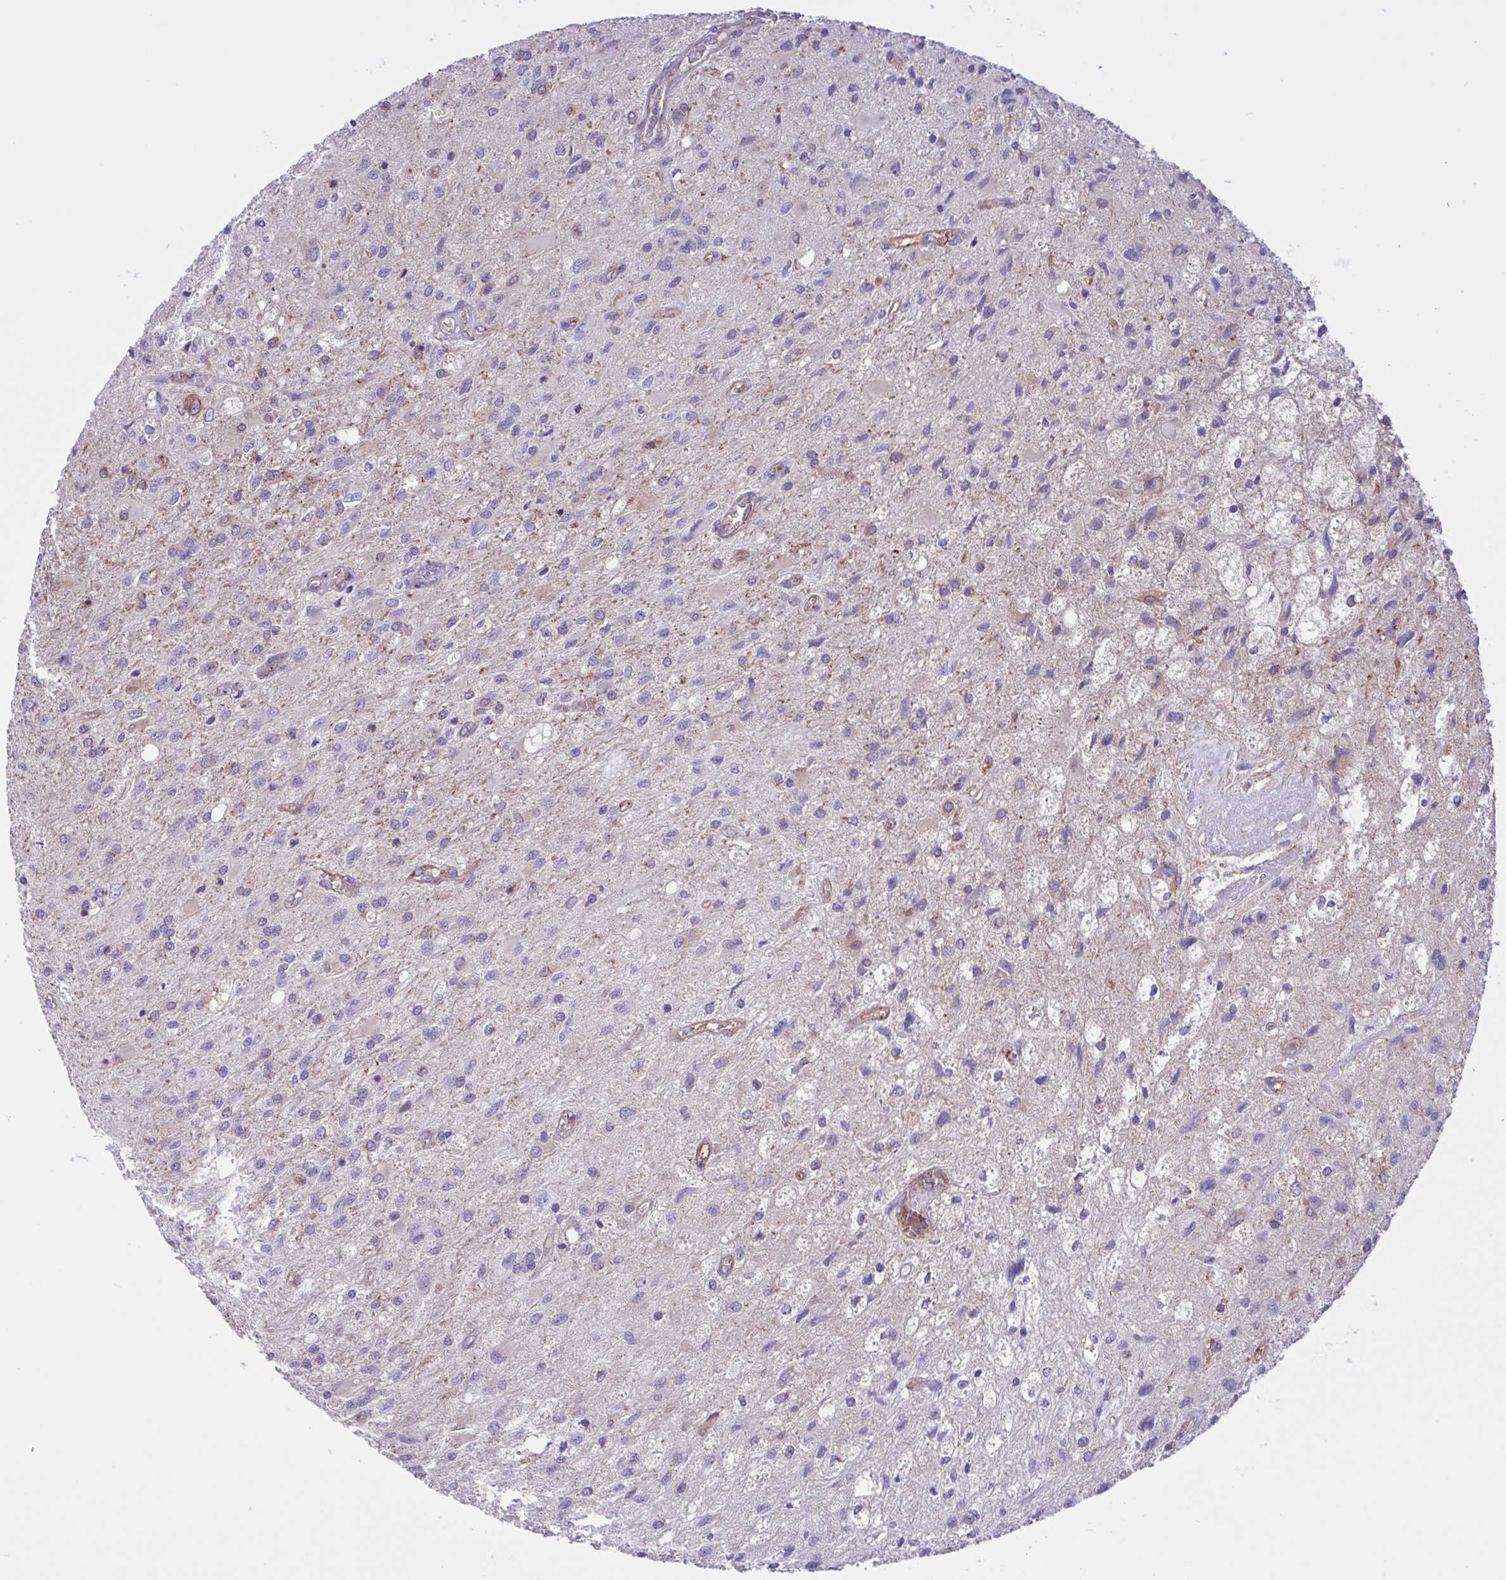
{"staining": {"intensity": "weak", "quantity": "<25%", "location": "cytoplasmic/membranous"}, "tissue": "glioma", "cell_type": "Tumor cells", "image_type": "cancer", "snomed": [{"axis": "morphology", "description": "Glioma, malignant, High grade"}, {"axis": "topography", "description": "Brain"}], "caption": "Glioma stained for a protein using immunohistochemistry displays no staining tumor cells.", "gene": "OR51M1", "patient": {"sex": "female", "age": 70}}